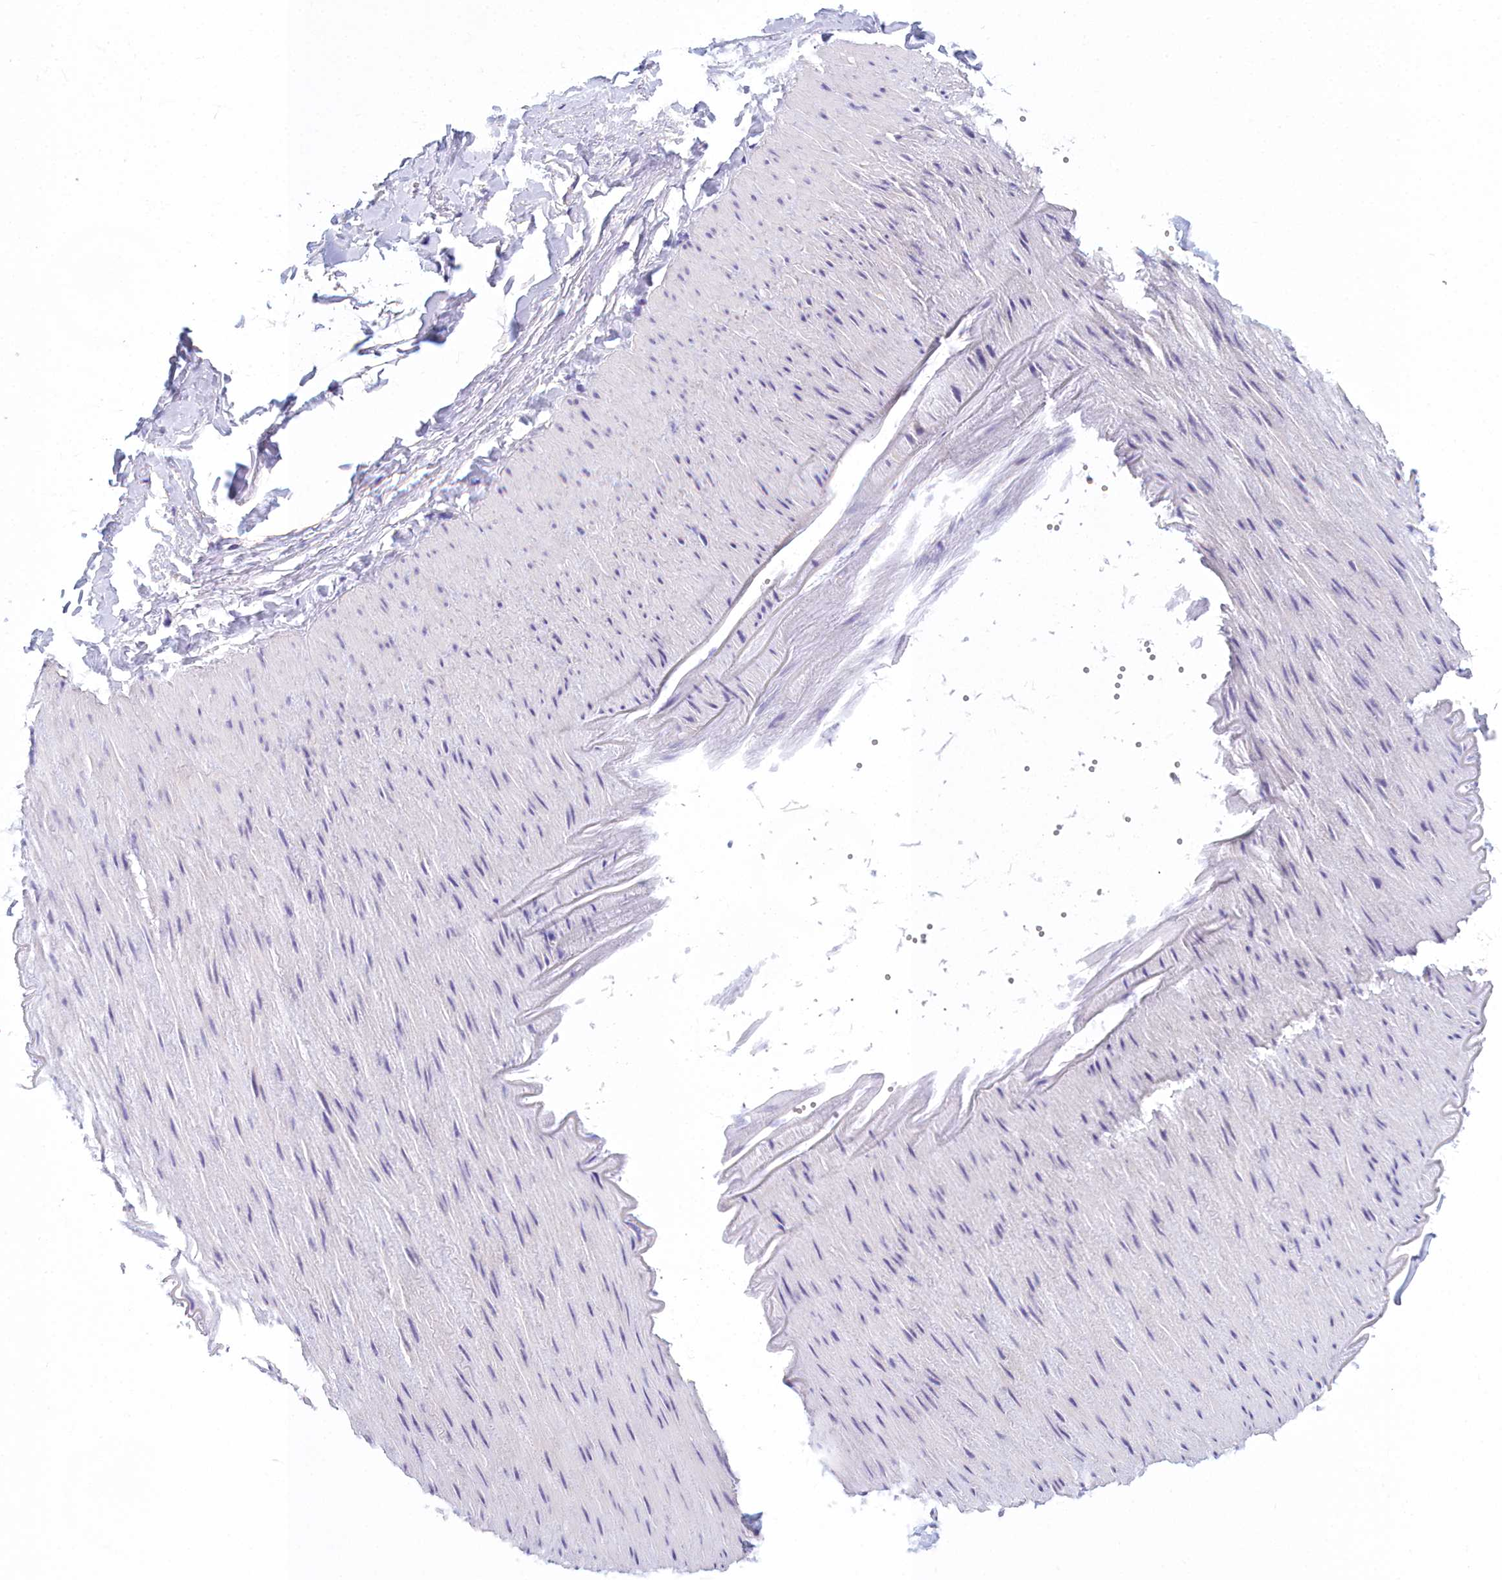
{"staining": {"intensity": "negative", "quantity": "none", "location": "none"}, "tissue": "adipose tissue", "cell_type": "Adipocytes", "image_type": "normal", "snomed": [{"axis": "morphology", "description": "Normal tissue, NOS"}, {"axis": "topography", "description": "Gallbladder"}, {"axis": "topography", "description": "Peripheral nerve tissue"}], "caption": "An immunohistochemistry image of normal adipose tissue is shown. There is no staining in adipocytes of adipose tissue.", "gene": "HM13", "patient": {"sex": "male", "age": 38}}